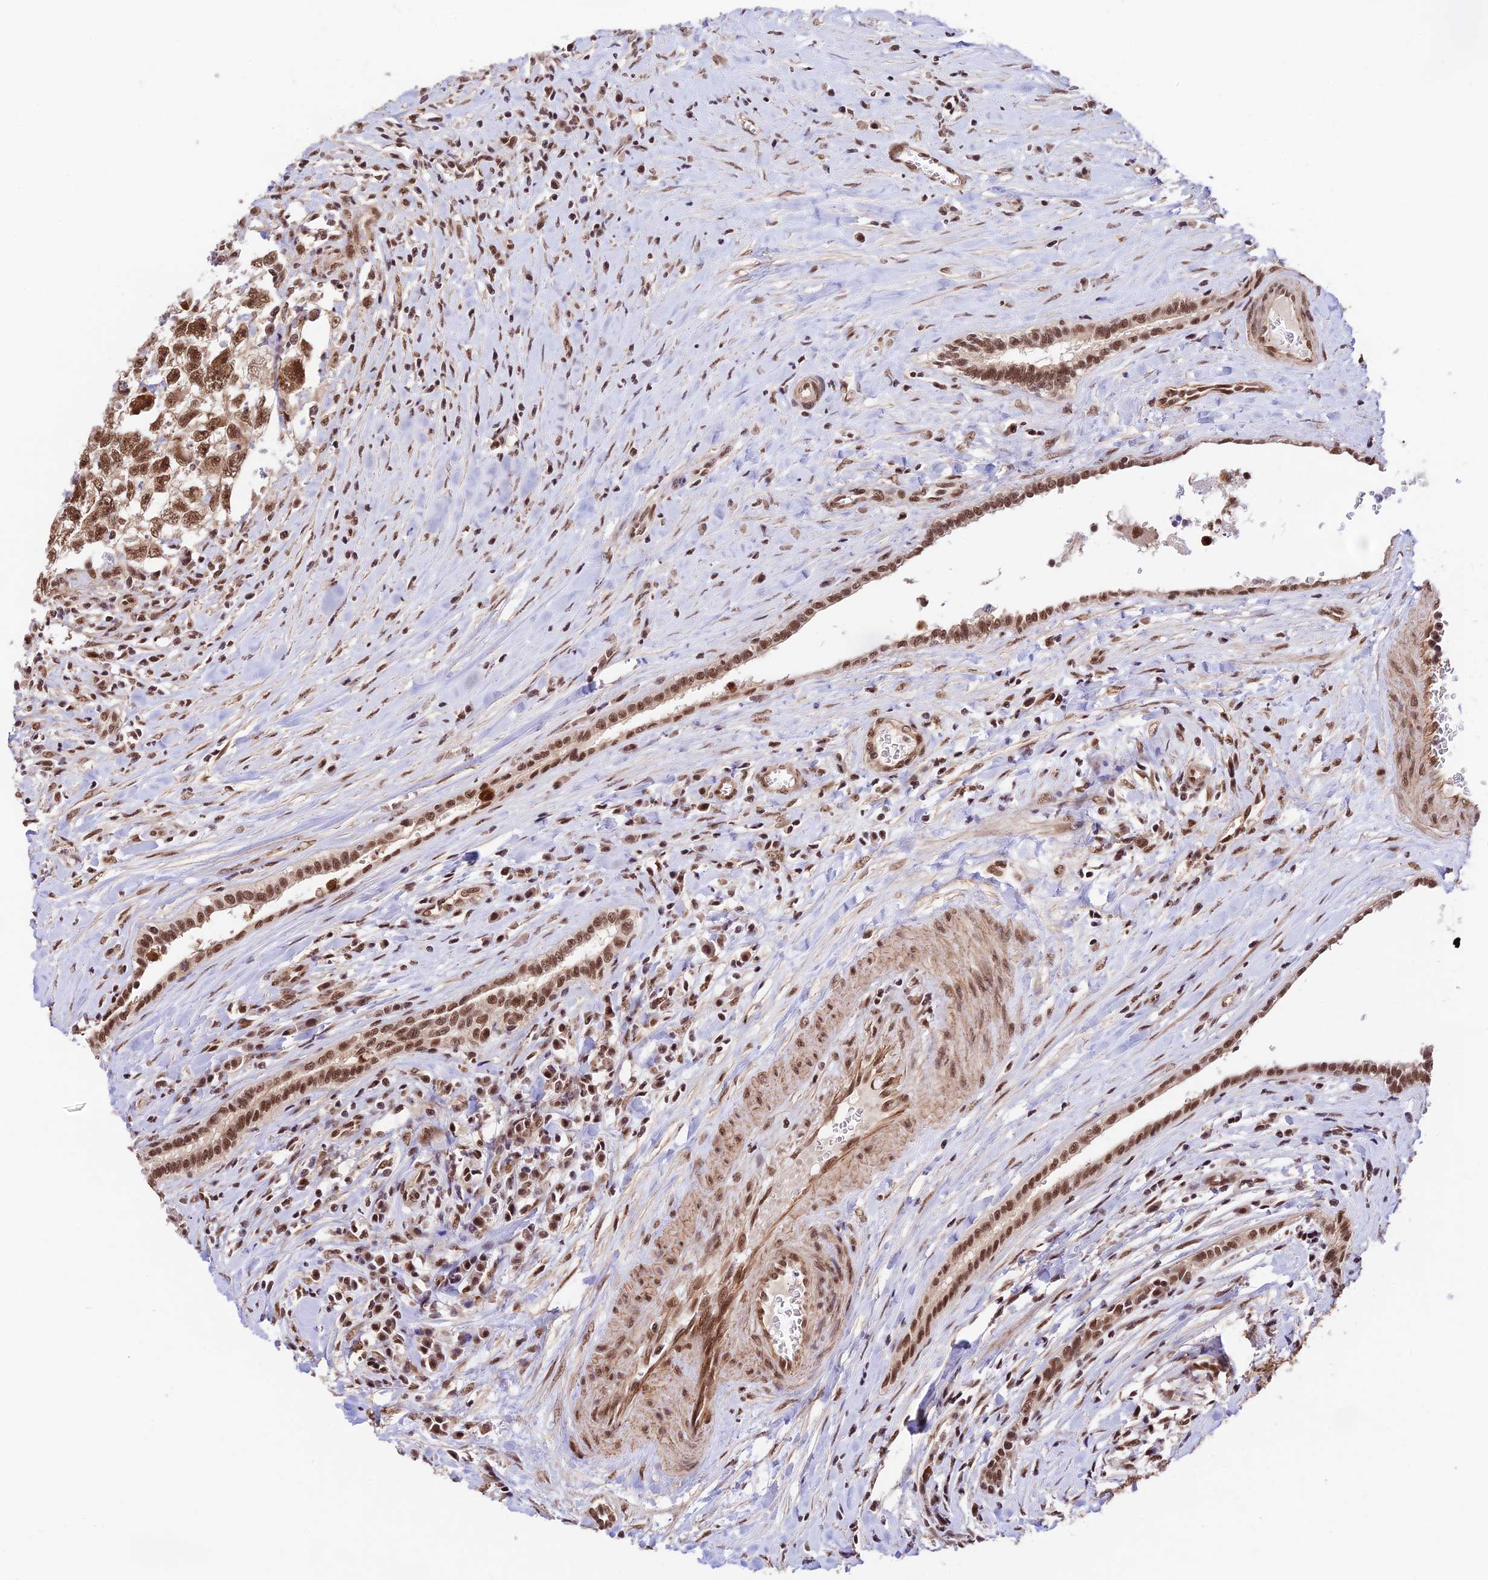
{"staining": {"intensity": "moderate", "quantity": ">75%", "location": "nuclear"}, "tissue": "testis cancer", "cell_type": "Tumor cells", "image_type": "cancer", "snomed": [{"axis": "morphology", "description": "Seminoma, NOS"}, {"axis": "morphology", "description": "Carcinoma, Embryonal, NOS"}, {"axis": "topography", "description": "Testis"}], "caption": "Embryonal carcinoma (testis) was stained to show a protein in brown. There is medium levels of moderate nuclear staining in about >75% of tumor cells.", "gene": "RBM42", "patient": {"sex": "male", "age": 29}}